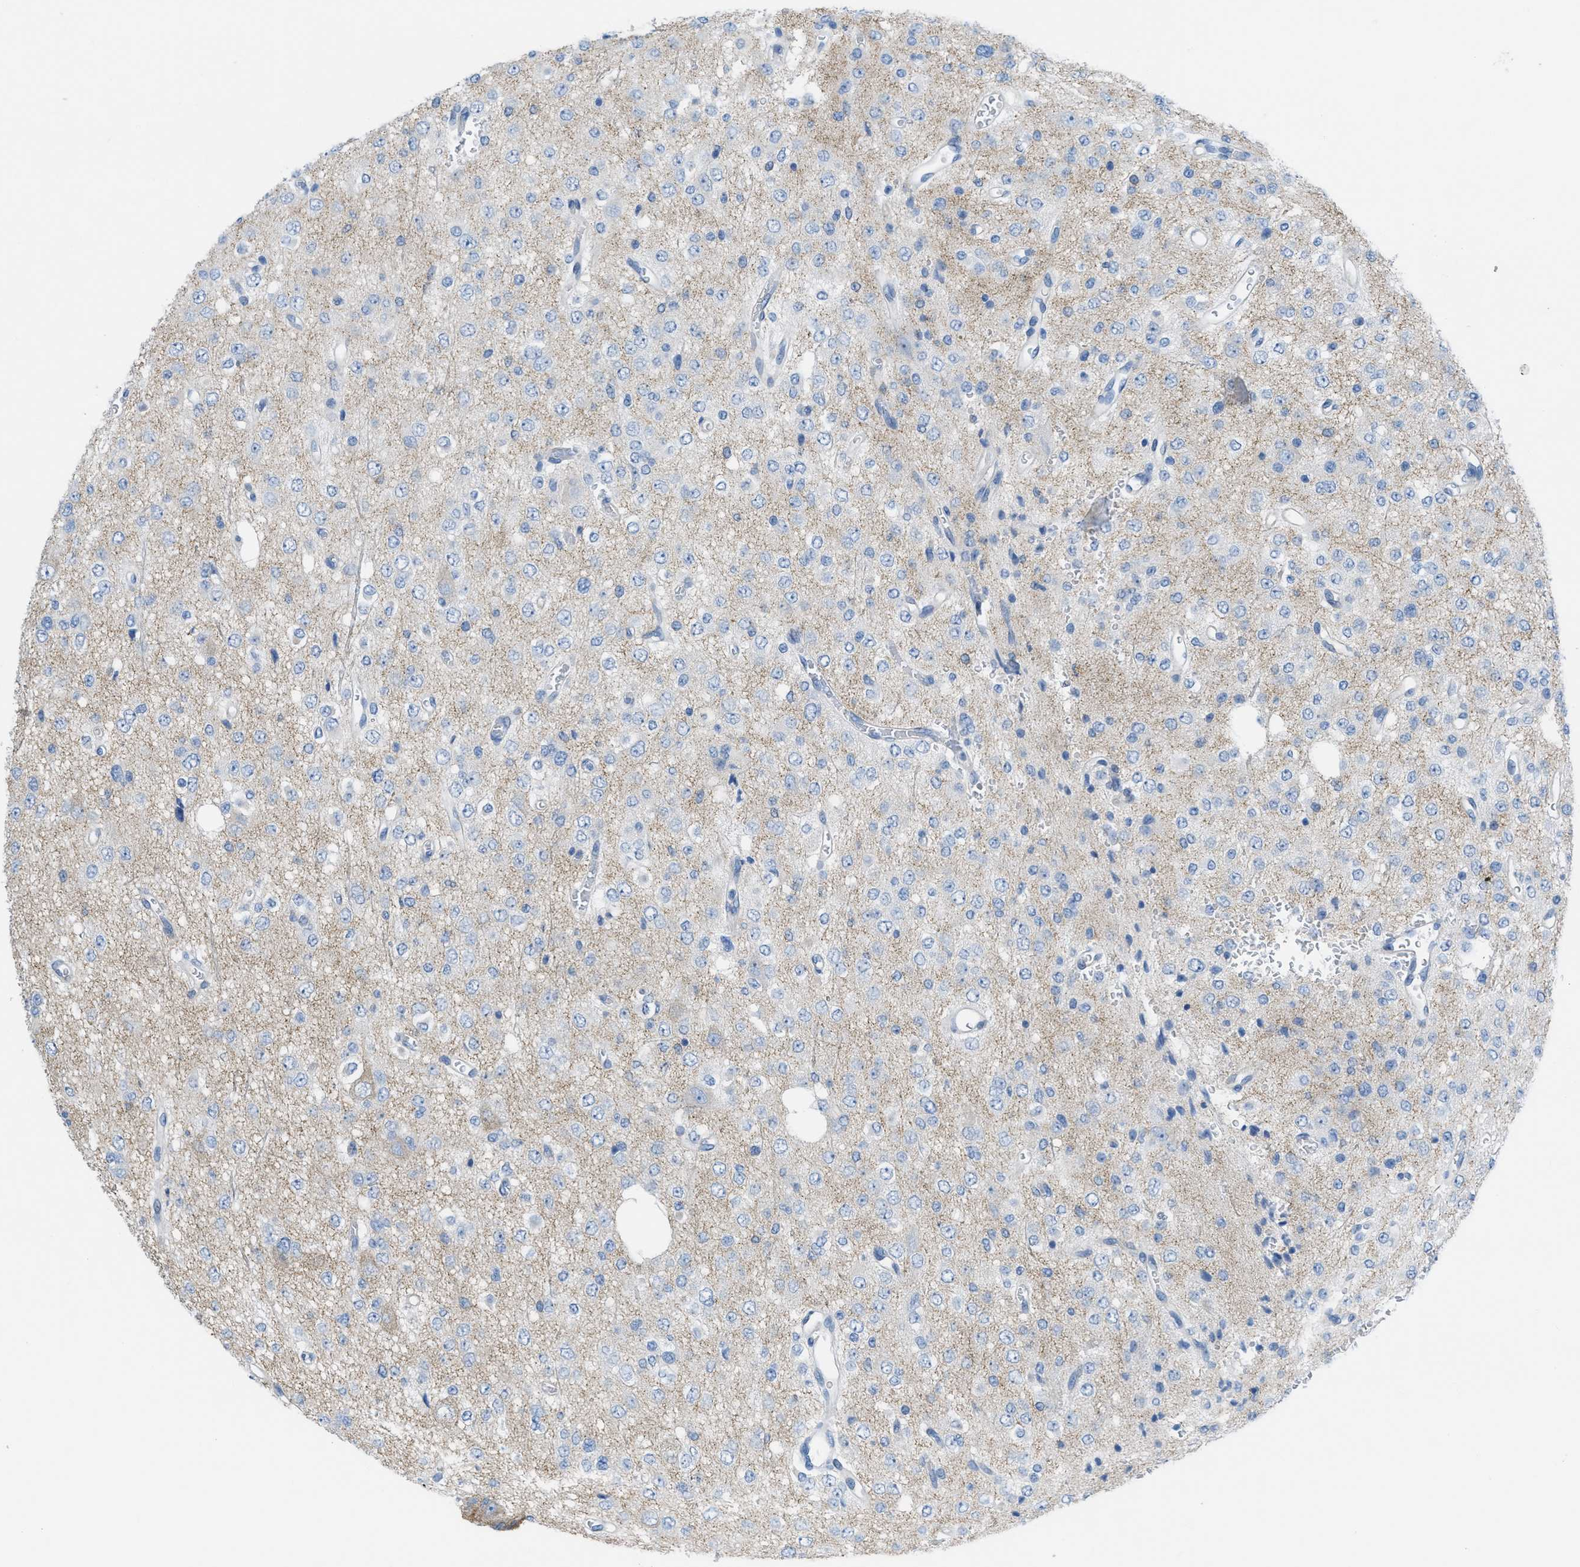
{"staining": {"intensity": "weak", "quantity": "<25%", "location": "cytoplasmic/membranous"}, "tissue": "glioma", "cell_type": "Tumor cells", "image_type": "cancer", "snomed": [{"axis": "morphology", "description": "Glioma, malignant, Low grade"}, {"axis": "topography", "description": "Brain"}], "caption": "Malignant low-grade glioma stained for a protein using immunohistochemistry shows no staining tumor cells.", "gene": "ASGR1", "patient": {"sex": "male", "age": 38}}